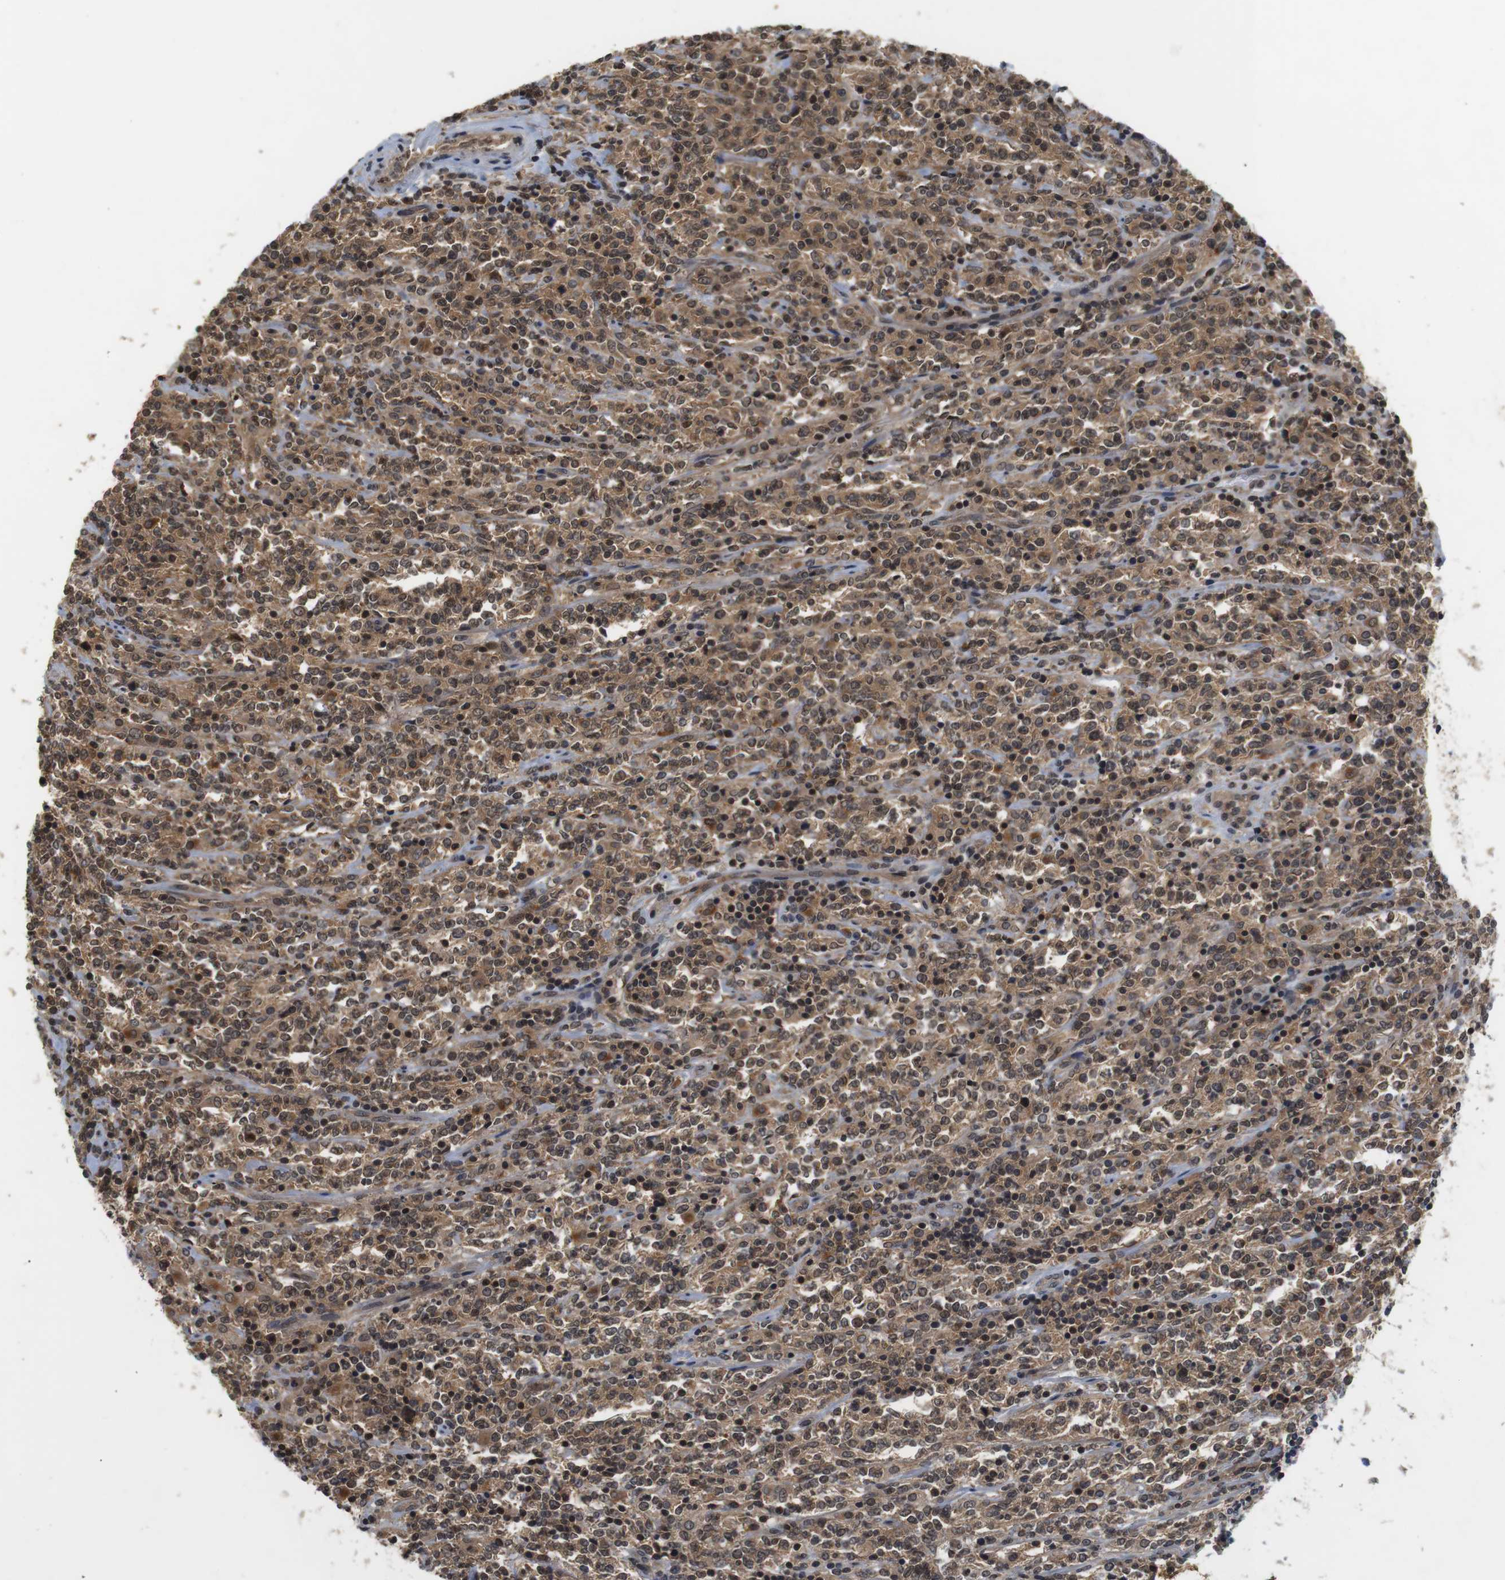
{"staining": {"intensity": "moderate", "quantity": ">75%", "location": "nuclear"}, "tissue": "lymphoma", "cell_type": "Tumor cells", "image_type": "cancer", "snomed": [{"axis": "morphology", "description": "Malignant lymphoma, non-Hodgkin's type, High grade"}, {"axis": "topography", "description": "Soft tissue"}], "caption": "Immunohistochemical staining of malignant lymphoma, non-Hodgkin's type (high-grade) reveals medium levels of moderate nuclear staining in approximately >75% of tumor cells.", "gene": "FADD", "patient": {"sex": "male", "age": 18}}